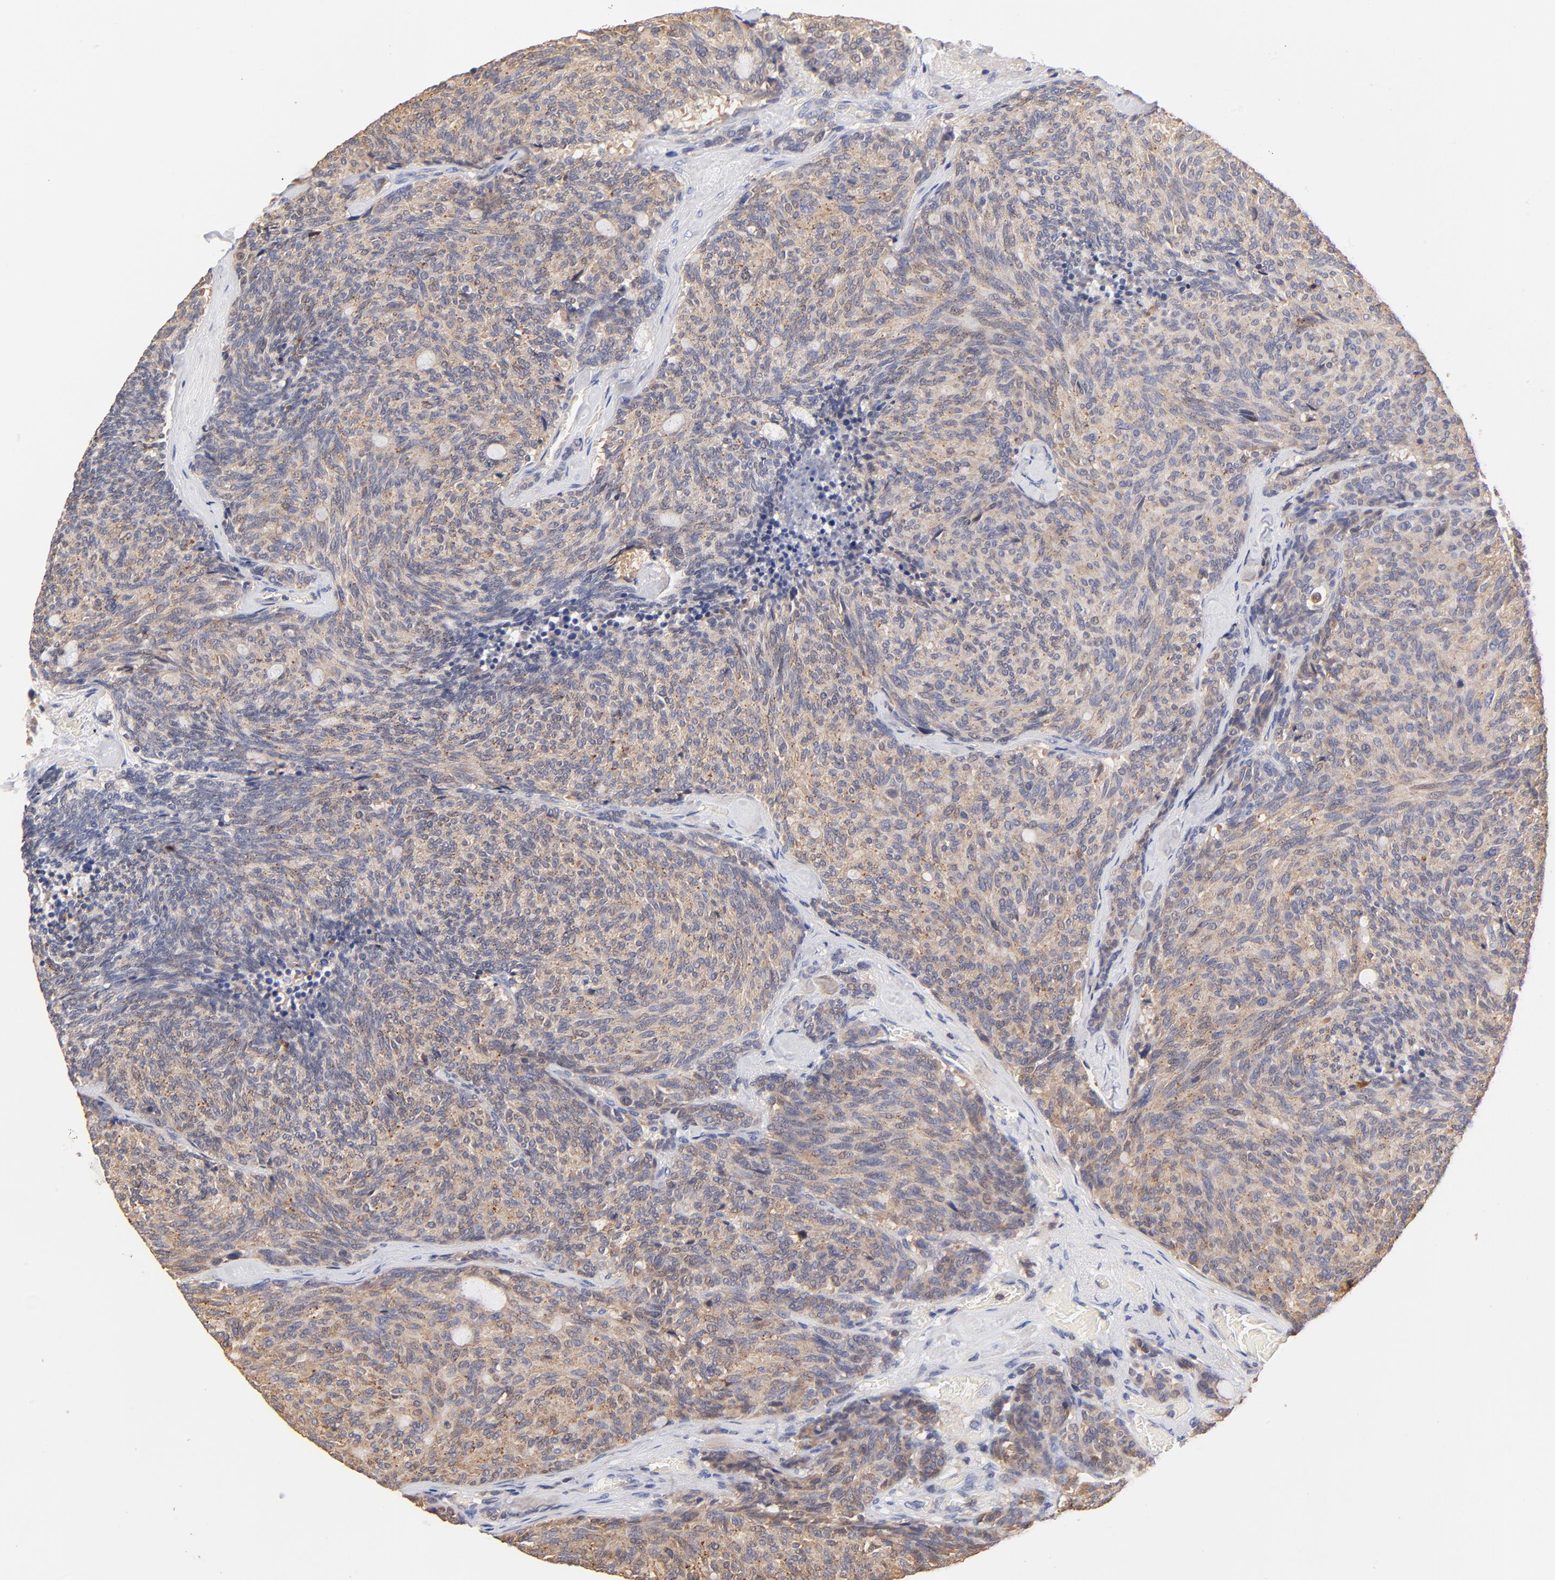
{"staining": {"intensity": "weak", "quantity": ">75%", "location": "cytoplasmic/membranous"}, "tissue": "carcinoid", "cell_type": "Tumor cells", "image_type": "cancer", "snomed": [{"axis": "morphology", "description": "Carcinoid, malignant, NOS"}, {"axis": "topography", "description": "Pancreas"}], "caption": "Immunohistochemical staining of human carcinoid reveals low levels of weak cytoplasmic/membranous expression in approximately >75% of tumor cells.", "gene": "PTK7", "patient": {"sex": "female", "age": 54}}